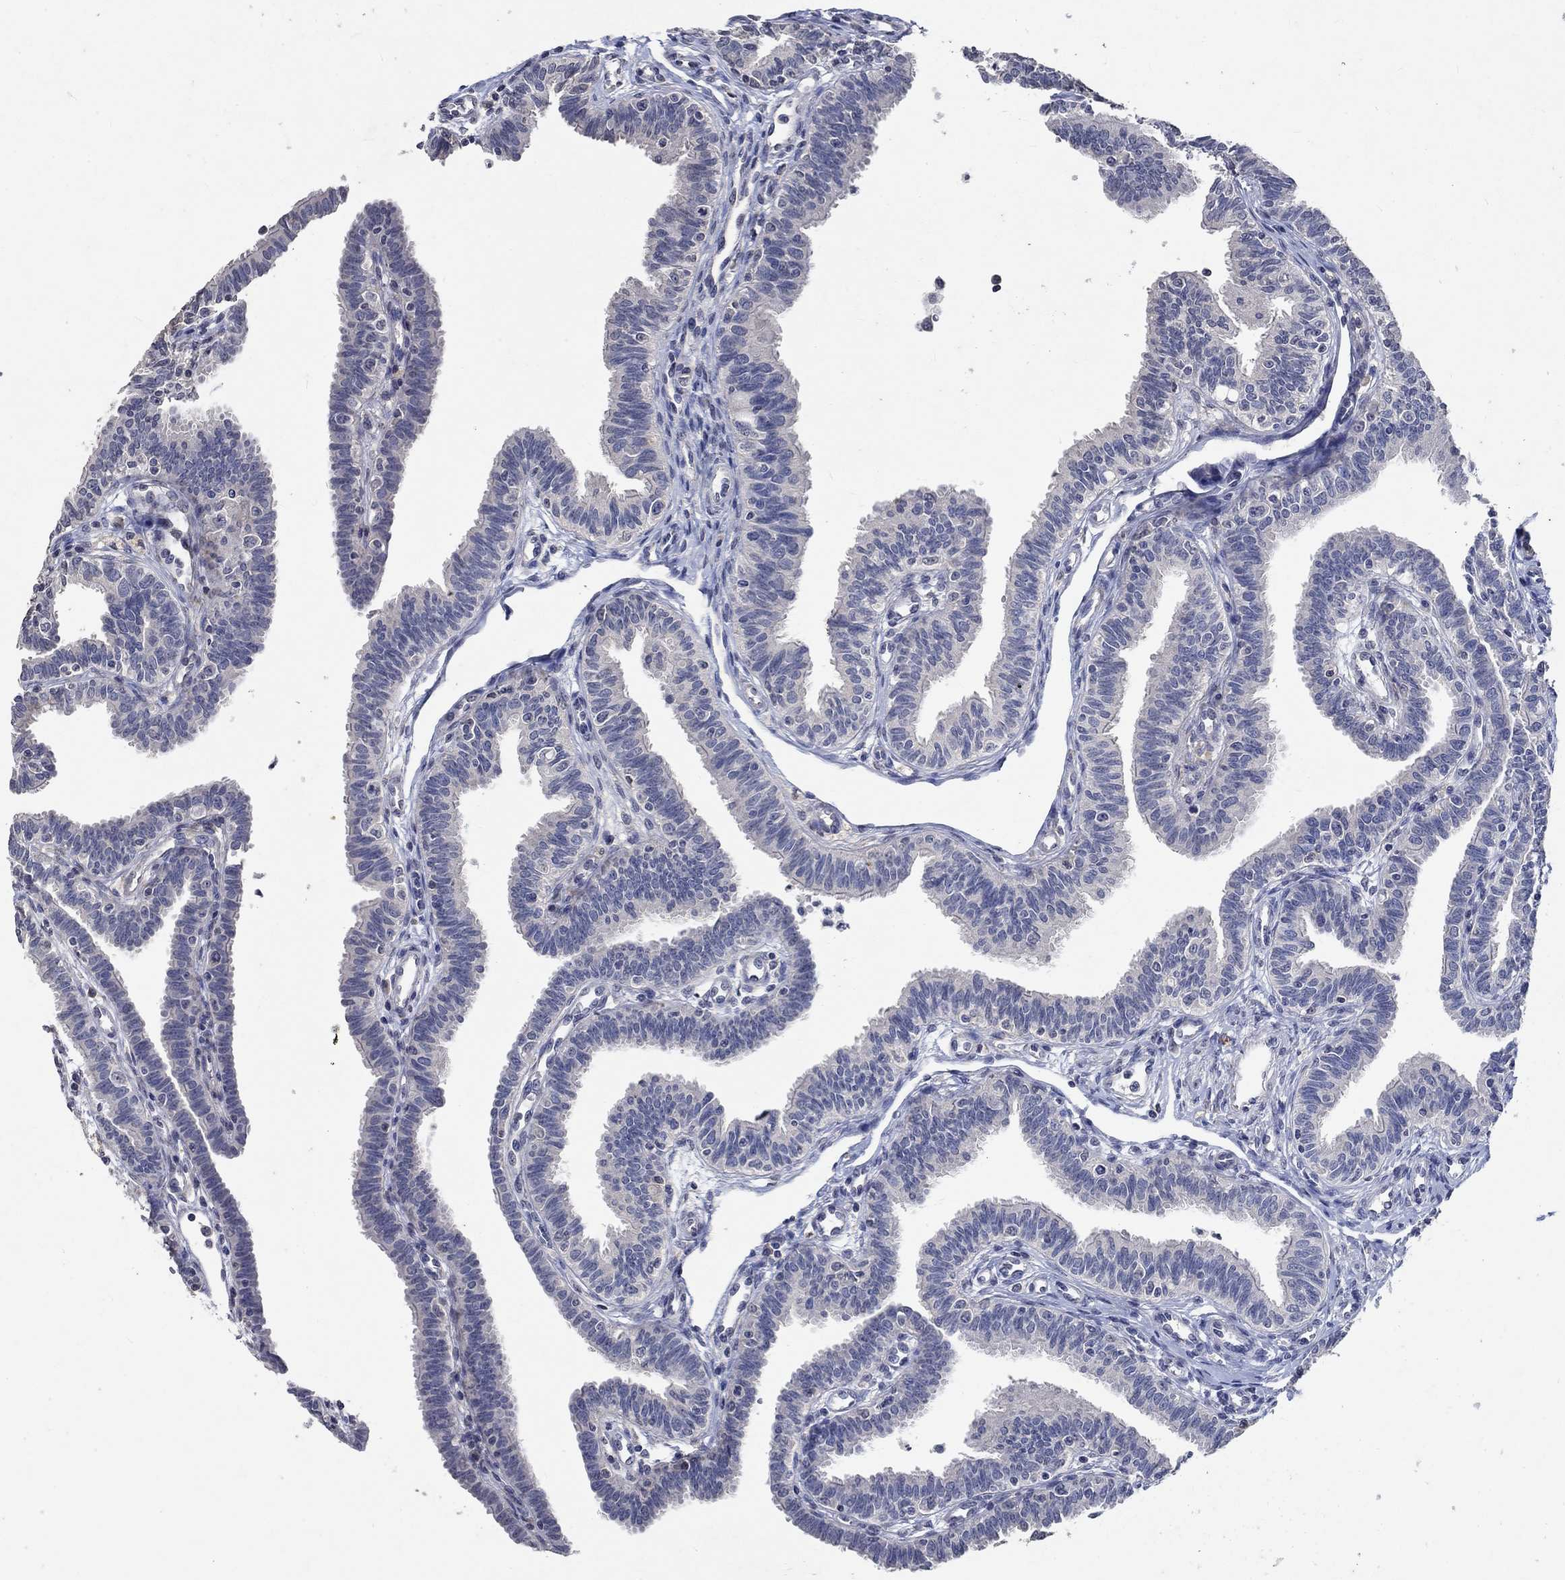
{"staining": {"intensity": "negative", "quantity": "none", "location": "none"}, "tissue": "fallopian tube", "cell_type": "Glandular cells", "image_type": "normal", "snomed": [{"axis": "morphology", "description": "Normal tissue, NOS"}, {"axis": "topography", "description": "Fallopian tube"}], "caption": "Immunohistochemical staining of benign fallopian tube demonstrates no significant staining in glandular cells.", "gene": "TMEM169", "patient": {"sex": "female", "age": 36}}